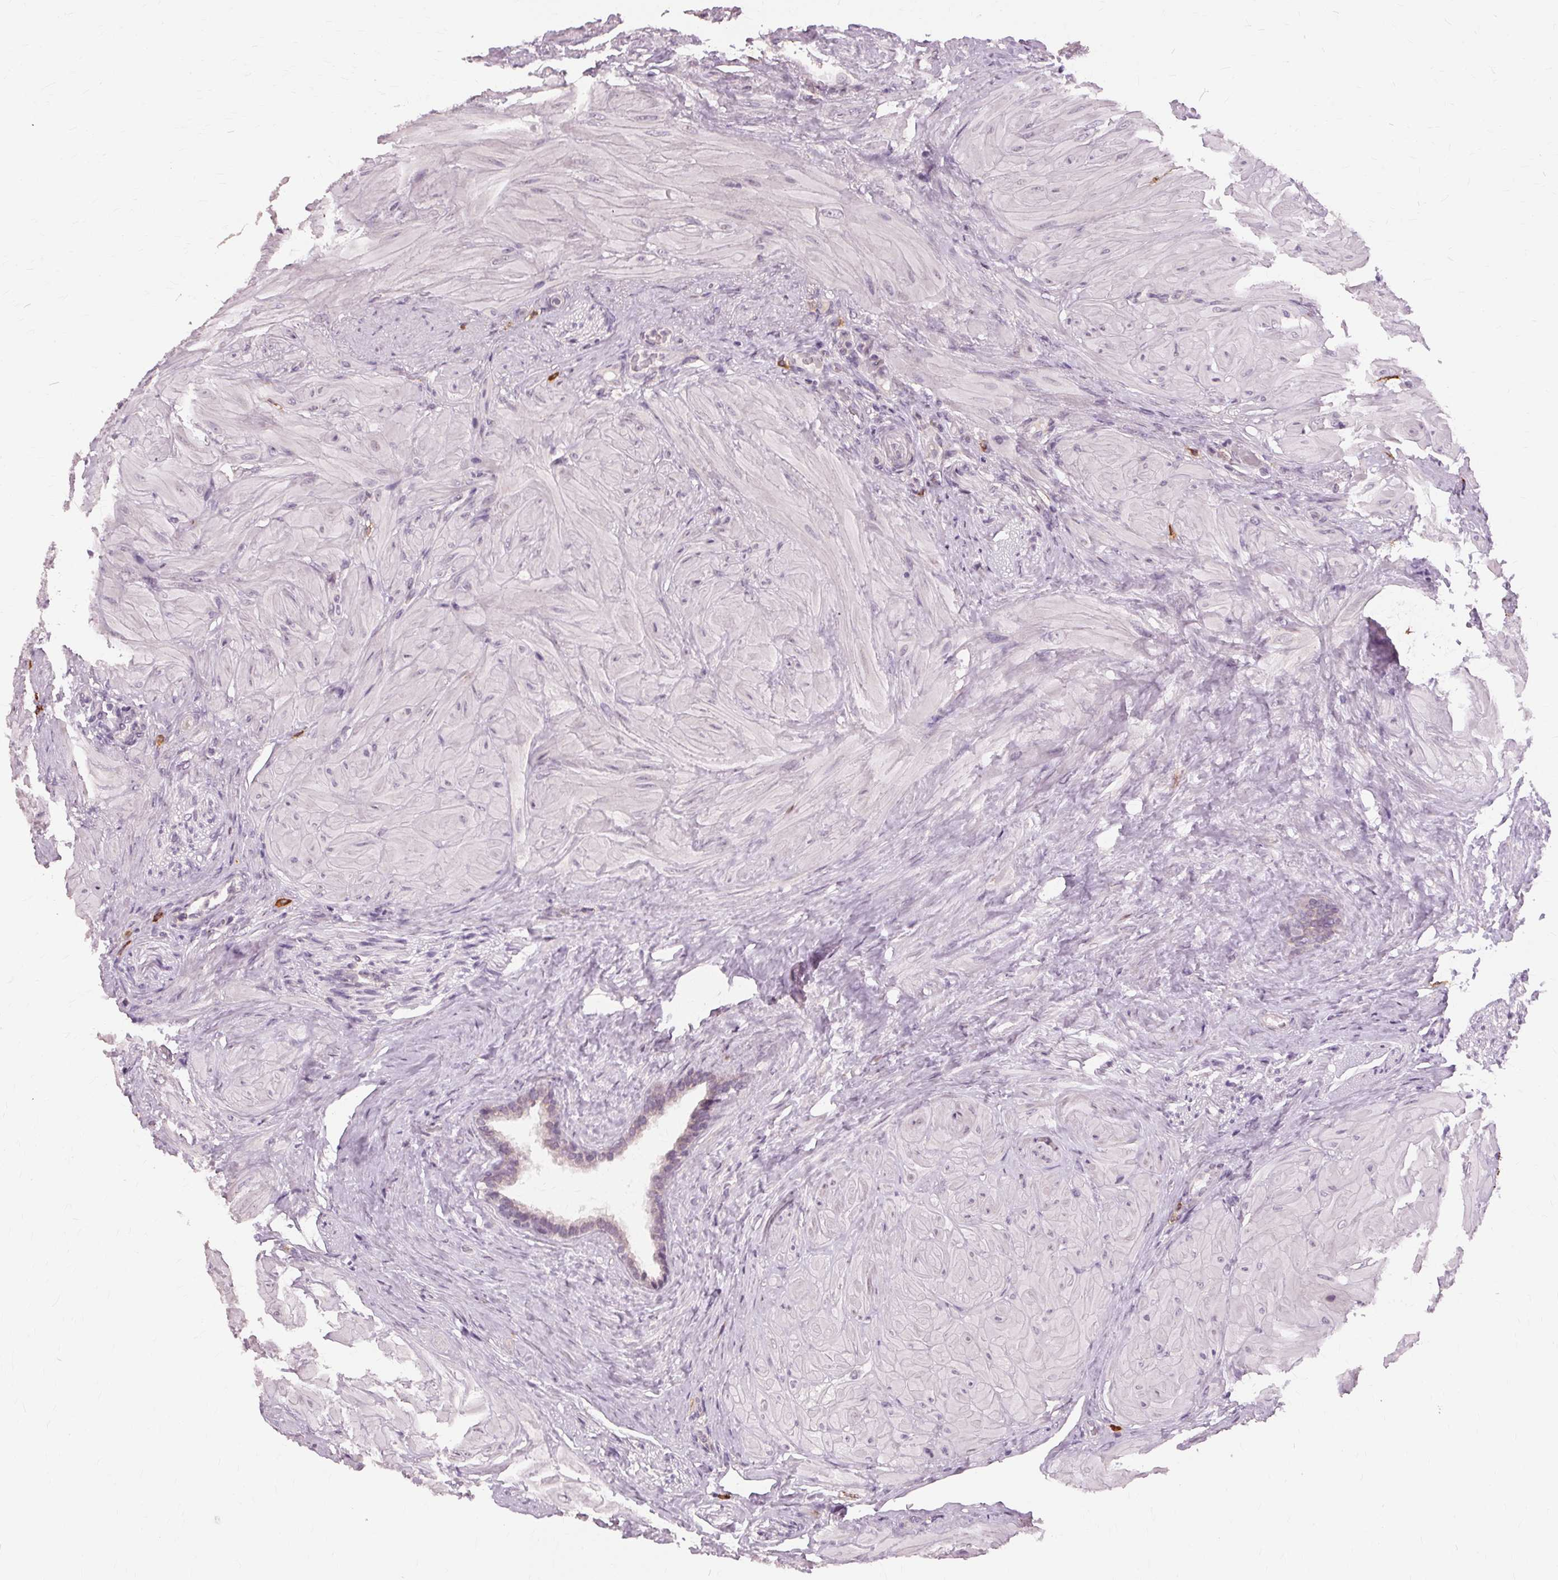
{"staining": {"intensity": "negative", "quantity": "none", "location": "none"}, "tissue": "seminal vesicle", "cell_type": "Glandular cells", "image_type": "normal", "snomed": [{"axis": "morphology", "description": "Normal tissue, NOS"}, {"axis": "topography", "description": "Seminal veicle"}], "caption": "Histopathology image shows no protein staining in glandular cells of normal seminal vesicle.", "gene": "SIGLEC6", "patient": {"sex": "male", "age": 57}}